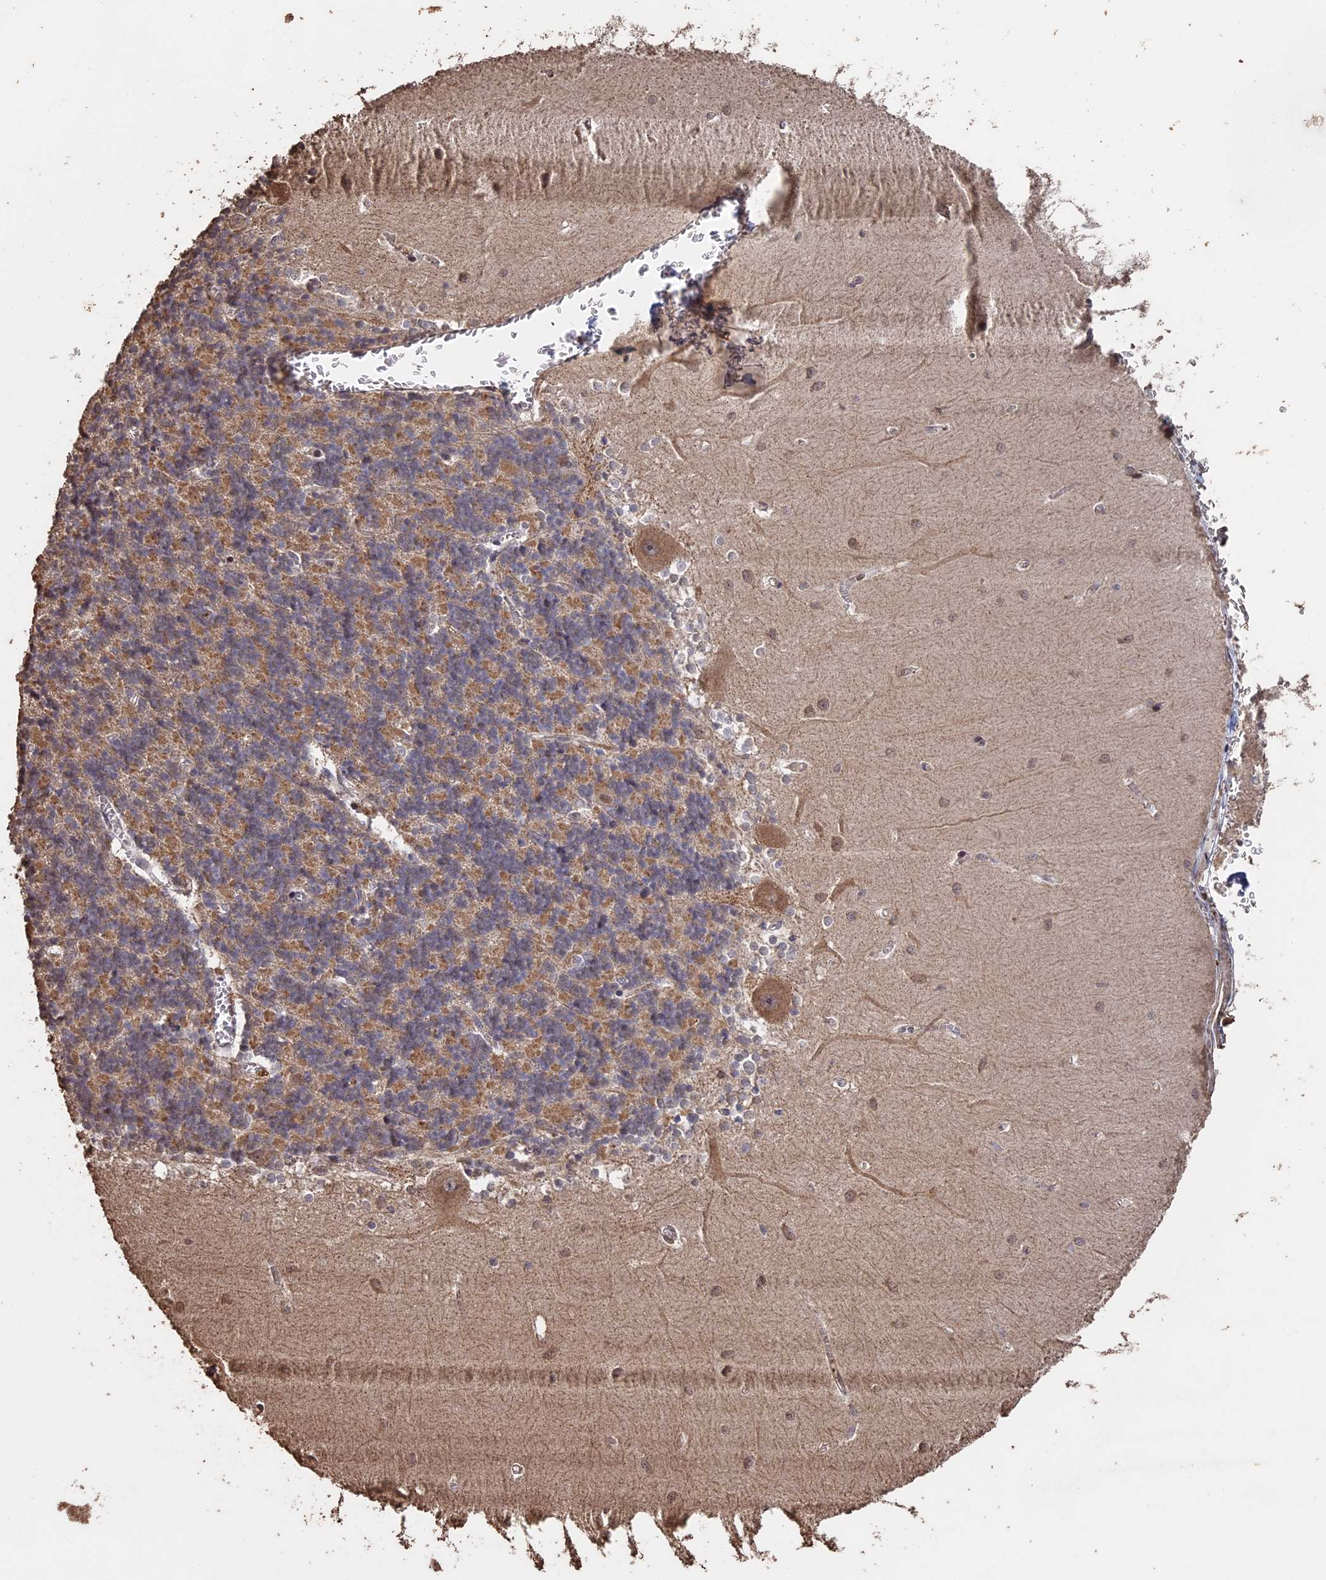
{"staining": {"intensity": "moderate", "quantity": ">75%", "location": "cytoplasmic/membranous"}, "tissue": "cerebellum", "cell_type": "Cells in granular layer", "image_type": "normal", "snomed": [{"axis": "morphology", "description": "Normal tissue, NOS"}, {"axis": "topography", "description": "Cerebellum"}], "caption": "The image displays immunohistochemical staining of unremarkable cerebellum. There is moderate cytoplasmic/membranous expression is present in approximately >75% of cells in granular layer.", "gene": "HUNK", "patient": {"sex": "male", "age": 37}}